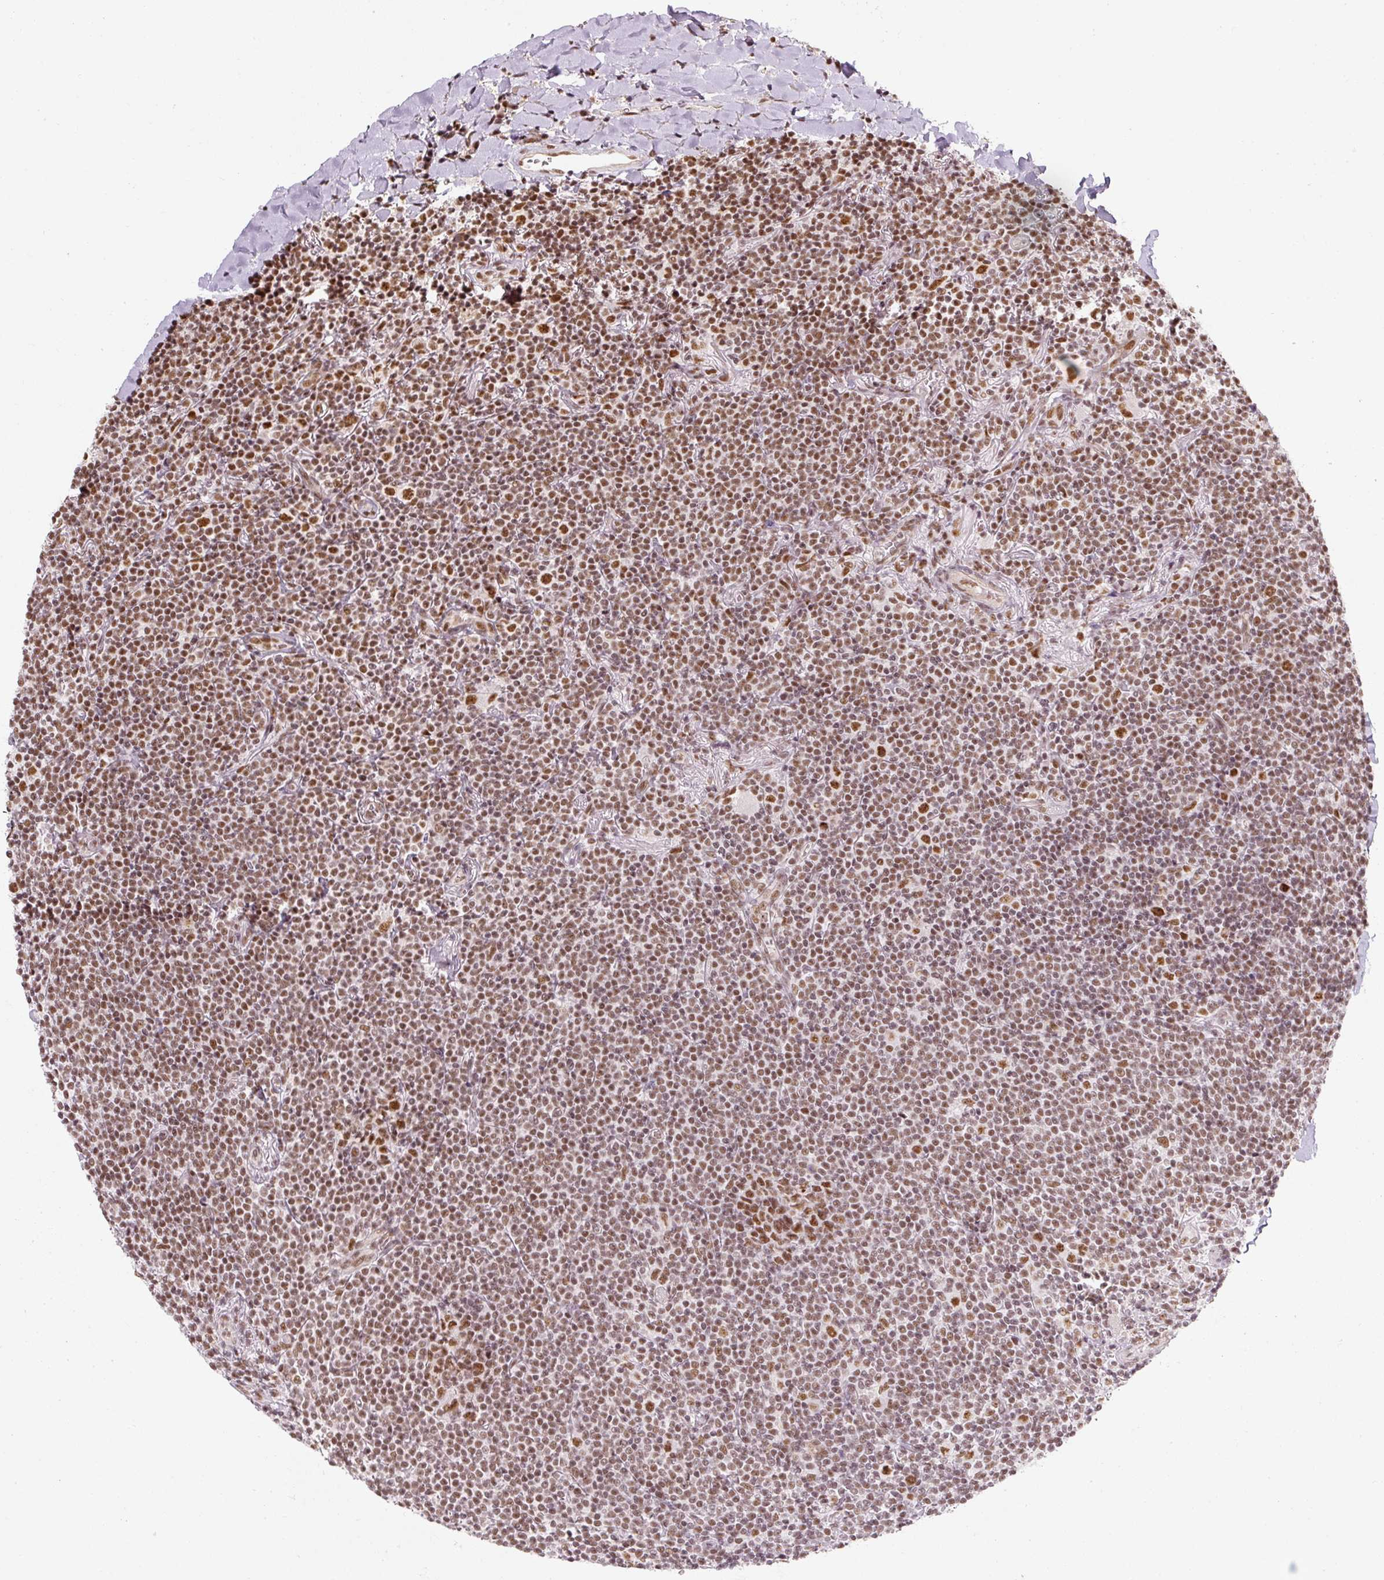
{"staining": {"intensity": "moderate", "quantity": ">75%", "location": "nuclear"}, "tissue": "lymphoma", "cell_type": "Tumor cells", "image_type": "cancer", "snomed": [{"axis": "morphology", "description": "Malignant lymphoma, non-Hodgkin's type, Low grade"}, {"axis": "topography", "description": "Lung"}], "caption": "A medium amount of moderate nuclear expression is present in approximately >75% of tumor cells in lymphoma tissue.", "gene": "U2AF2", "patient": {"sex": "female", "age": 71}}